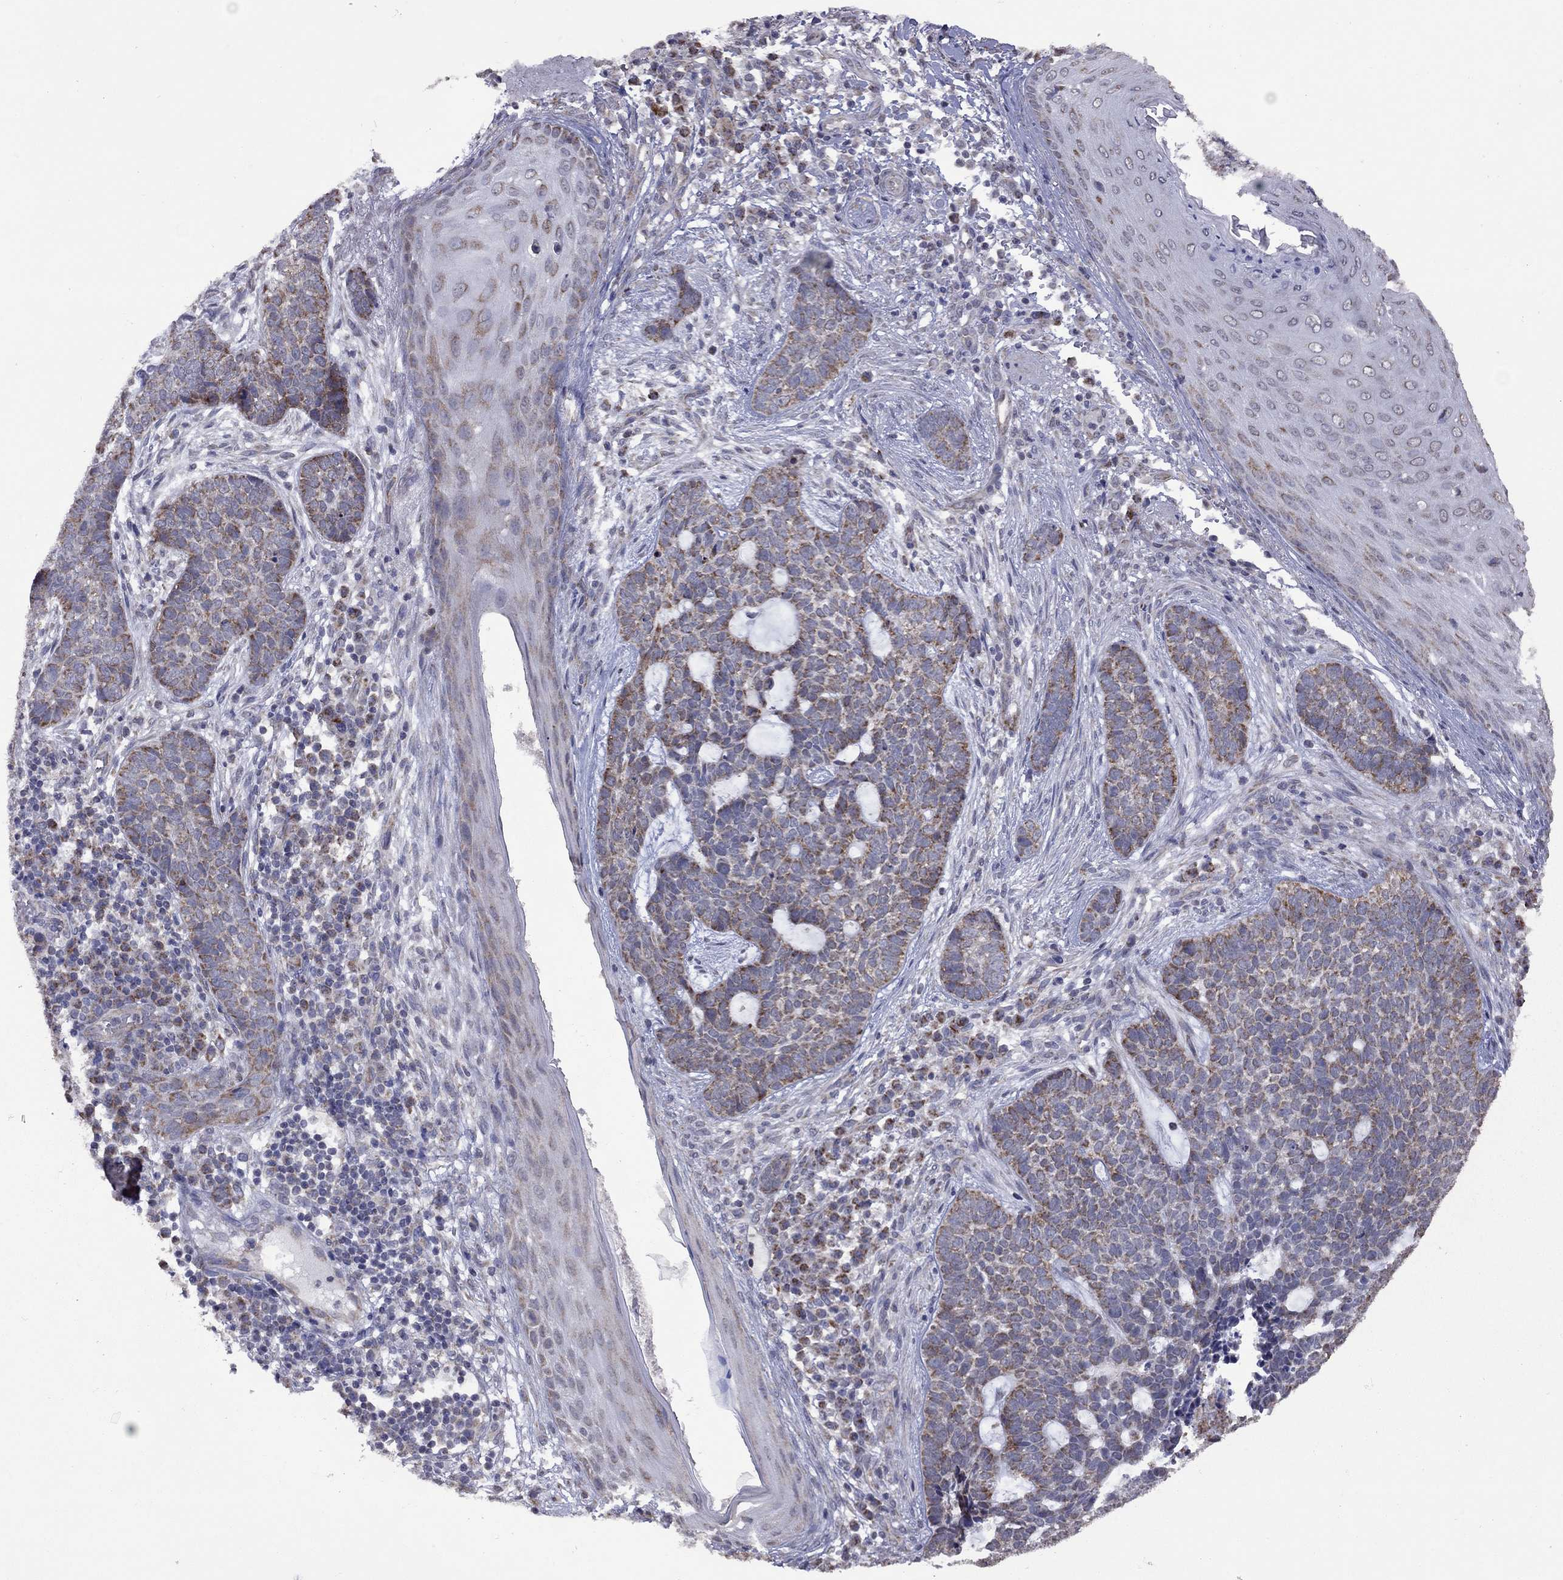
{"staining": {"intensity": "strong", "quantity": "25%-75%", "location": "cytoplasmic/membranous"}, "tissue": "skin cancer", "cell_type": "Tumor cells", "image_type": "cancer", "snomed": [{"axis": "morphology", "description": "Basal cell carcinoma"}, {"axis": "topography", "description": "Skin"}], "caption": "Protein staining displays strong cytoplasmic/membranous positivity in about 25%-75% of tumor cells in skin cancer (basal cell carcinoma).", "gene": "NDUFB1", "patient": {"sex": "female", "age": 69}}